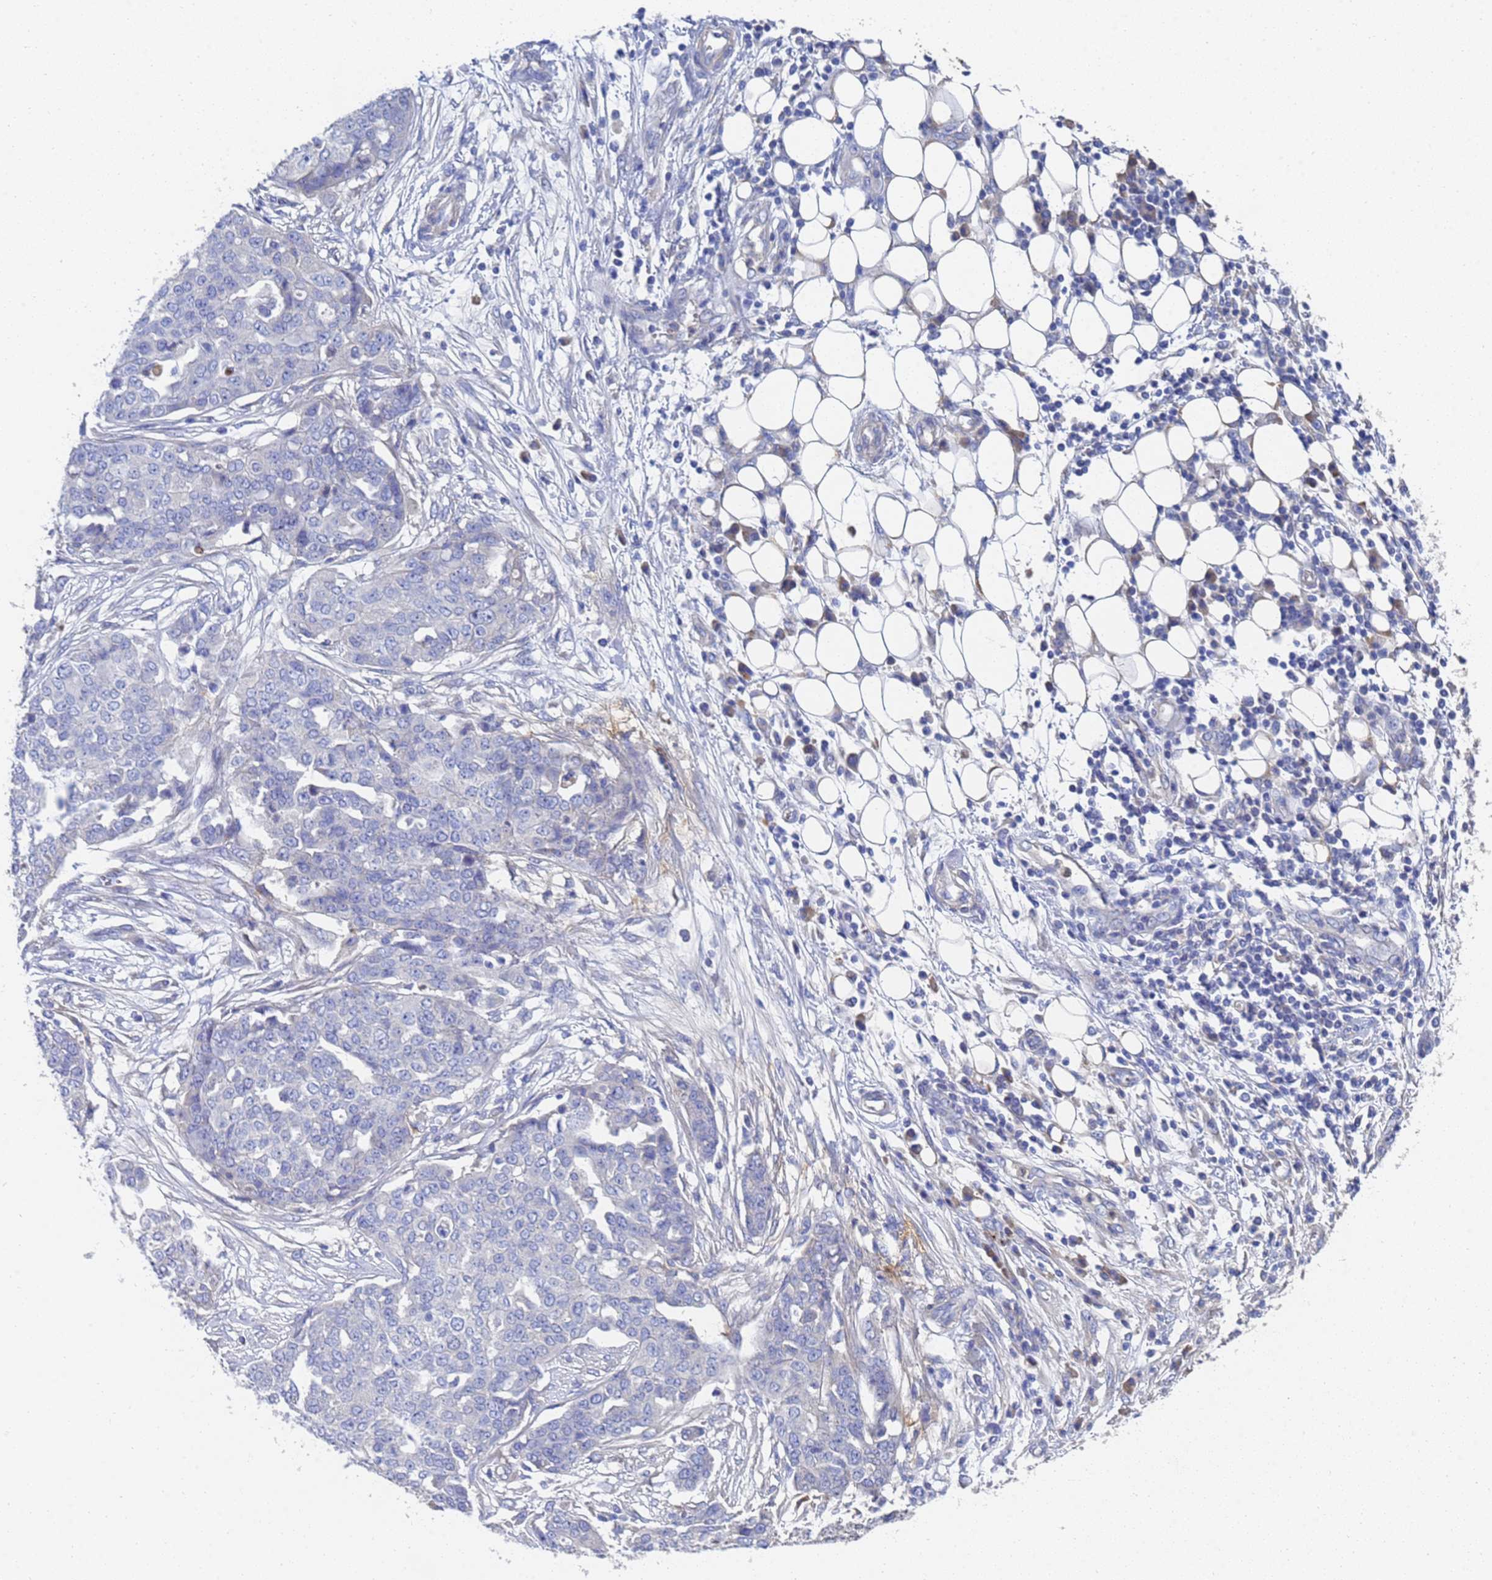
{"staining": {"intensity": "negative", "quantity": "none", "location": "none"}, "tissue": "ovarian cancer", "cell_type": "Tumor cells", "image_type": "cancer", "snomed": [{"axis": "morphology", "description": "Cystadenocarcinoma, serous, NOS"}, {"axis": "topography", "description": "Soft tissue"}, {"axis": "topography", "description": "Ovary"}], "caption": "Tumor cells are negative for protein expression in human ovarian serous cystadenocarcinoma.", "gene": "LBX2", "patient": {"sex": "female", "age": 57}}